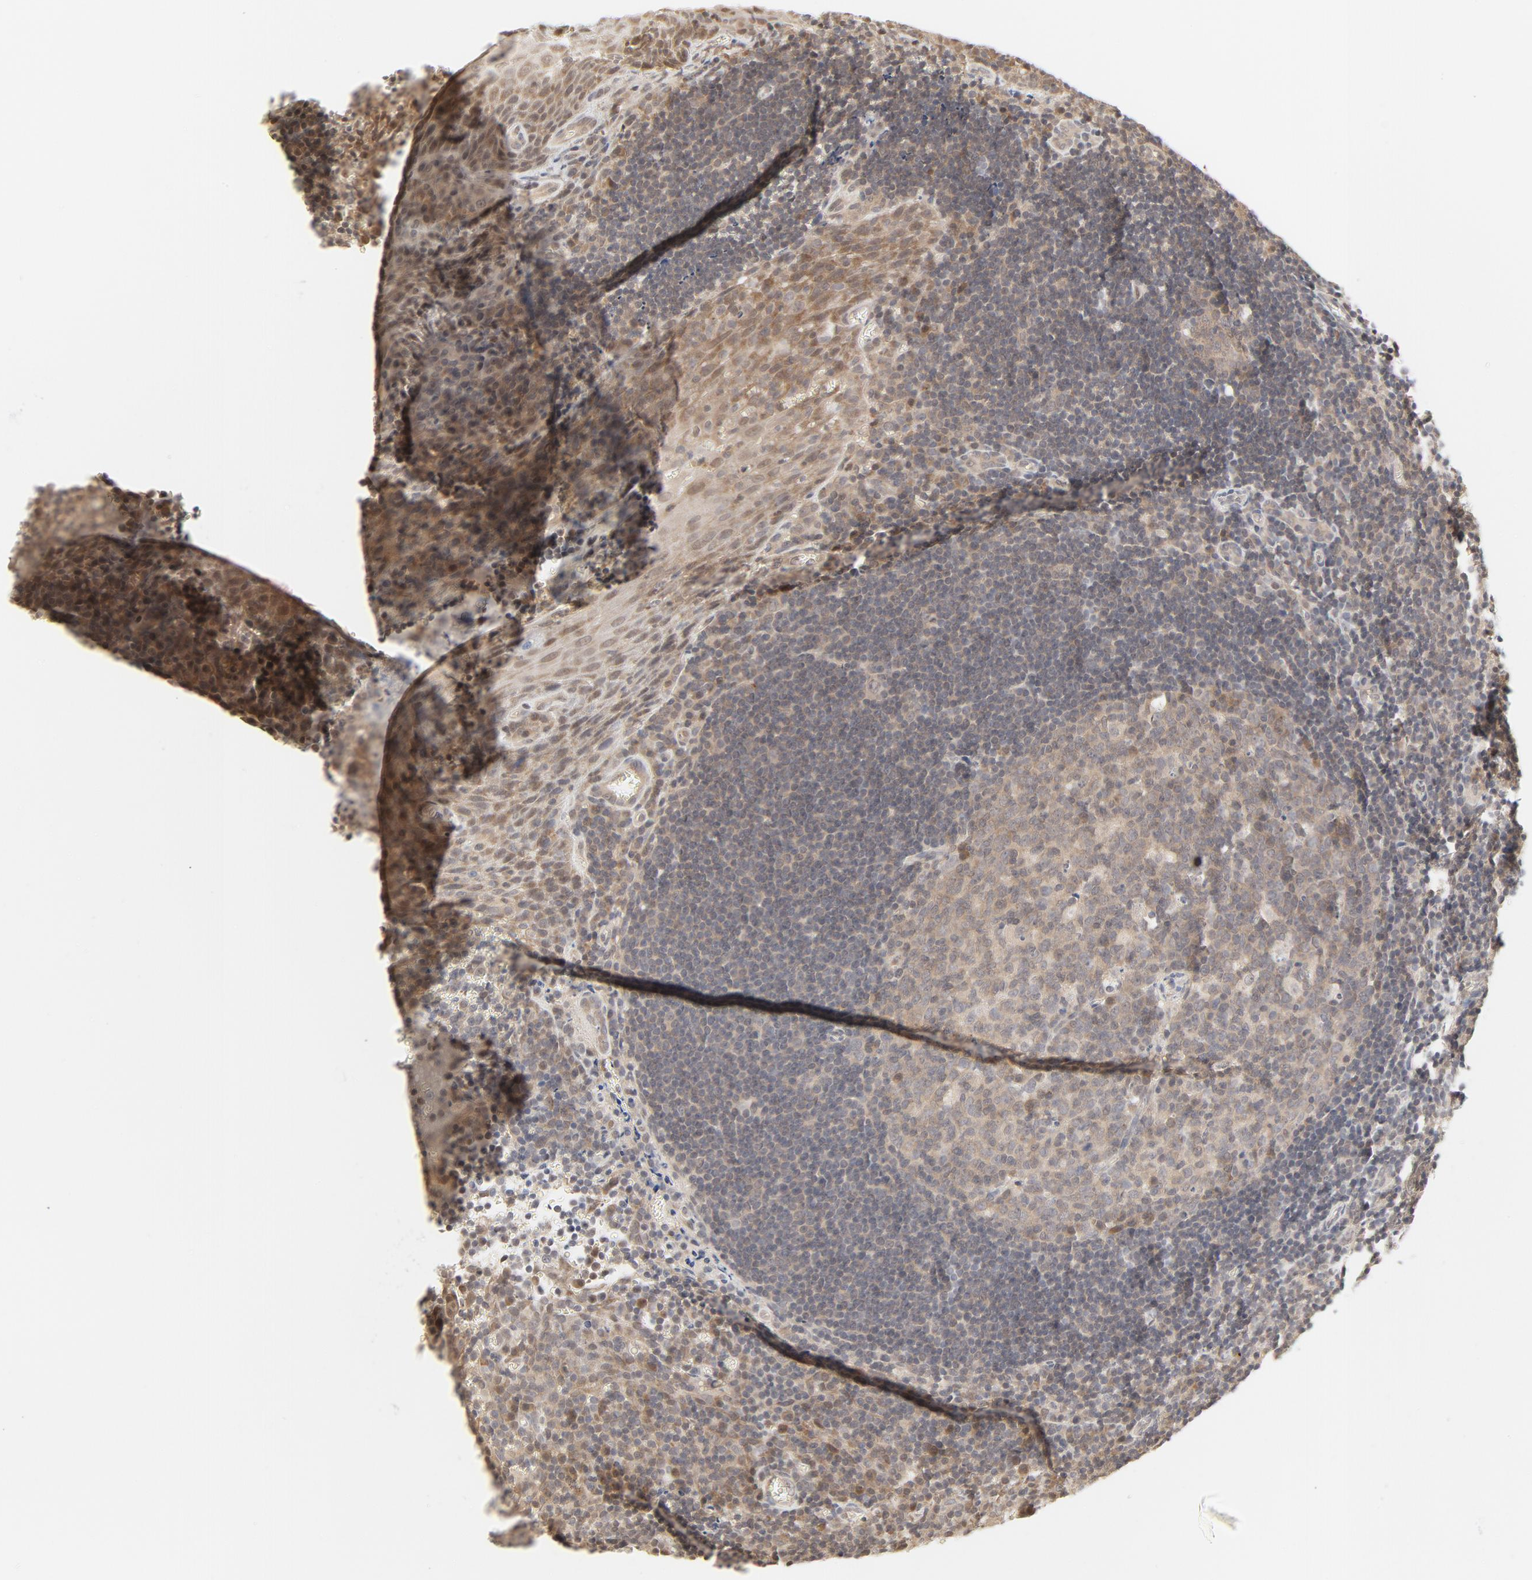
{"staining": {"intensity": "moderate", "quantity": ">75%", "location": "cytoplasmic/membranous,nuclear"}, "tissue": "tonsil", "cell_type": "Germinal center cells", "image_type": "normal", "snomed": [{"axis": "morphology", "description": "Normal tissue, NOS"}, {"axis": "topography", "description": "Tonsil"}], "caption": "A histopathology image of tonsil stained for a protein exhibits moderate cytoplasmic/membranous,nuclear brown staining in germinal center cells.", "gene": "NEDD8", "patient": {"sex": "male", "age": 20}}